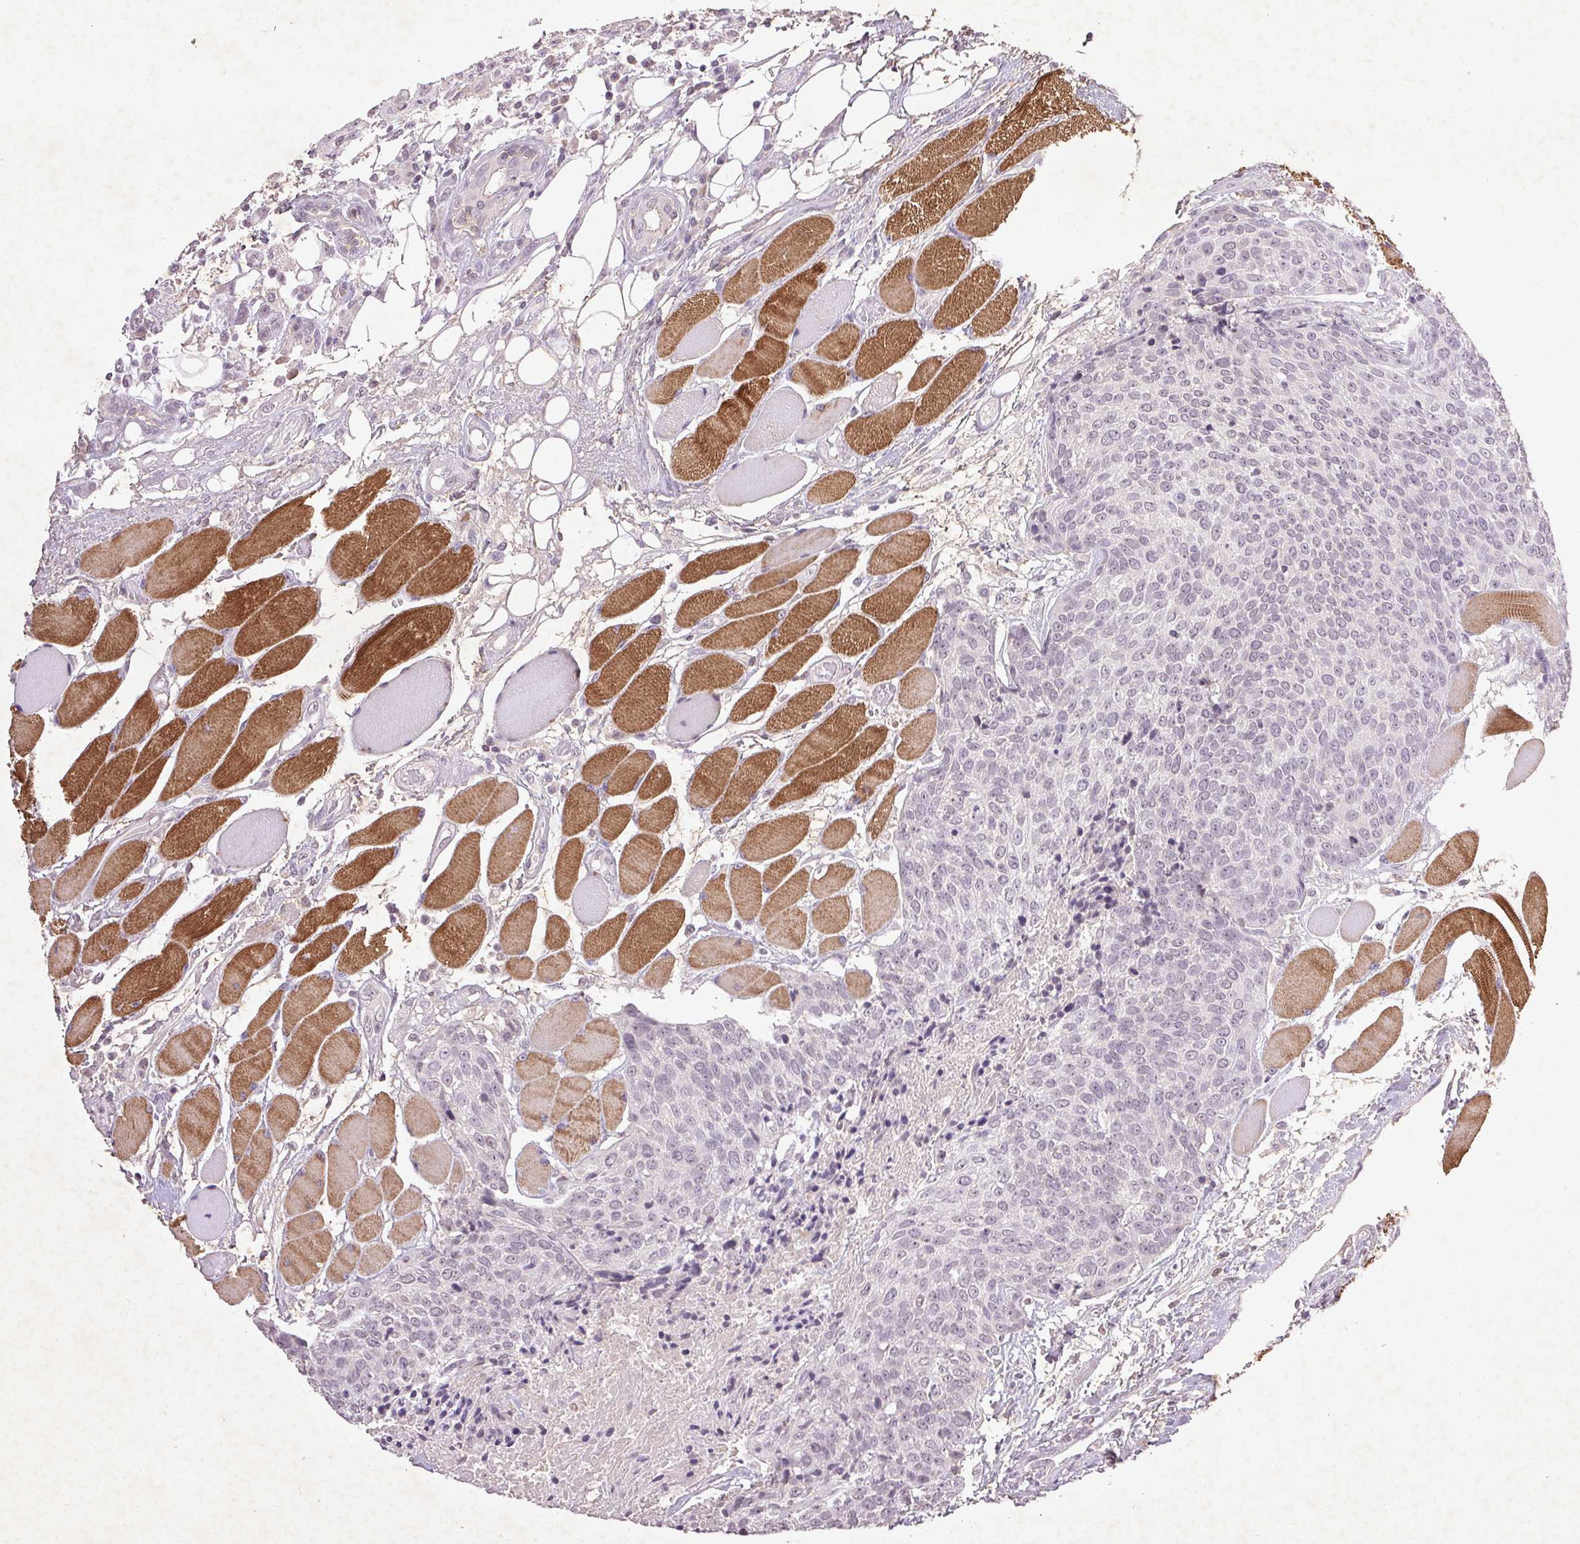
{"staining": {"intensity": "negative", "quantity": "none", "location": "none"}, "tissue": "head and neck cancer", "cell_type": "Tumor cells", "image_type": "cancer", "snomed": [{"axis": "morphology", "description": "Squamous cell carcinoma, NOS"}, {"axis": "topography", "description": "Oral tissue"}, {"axis": "topography", "description": "Head-Neck"}], "caption": "Human head and neck cancer stained for a protein using immunohistochemistry shows no positivity in tumor cells.", "gene": "FAM168B", "patient": {"sex": "male", "age": 64}}